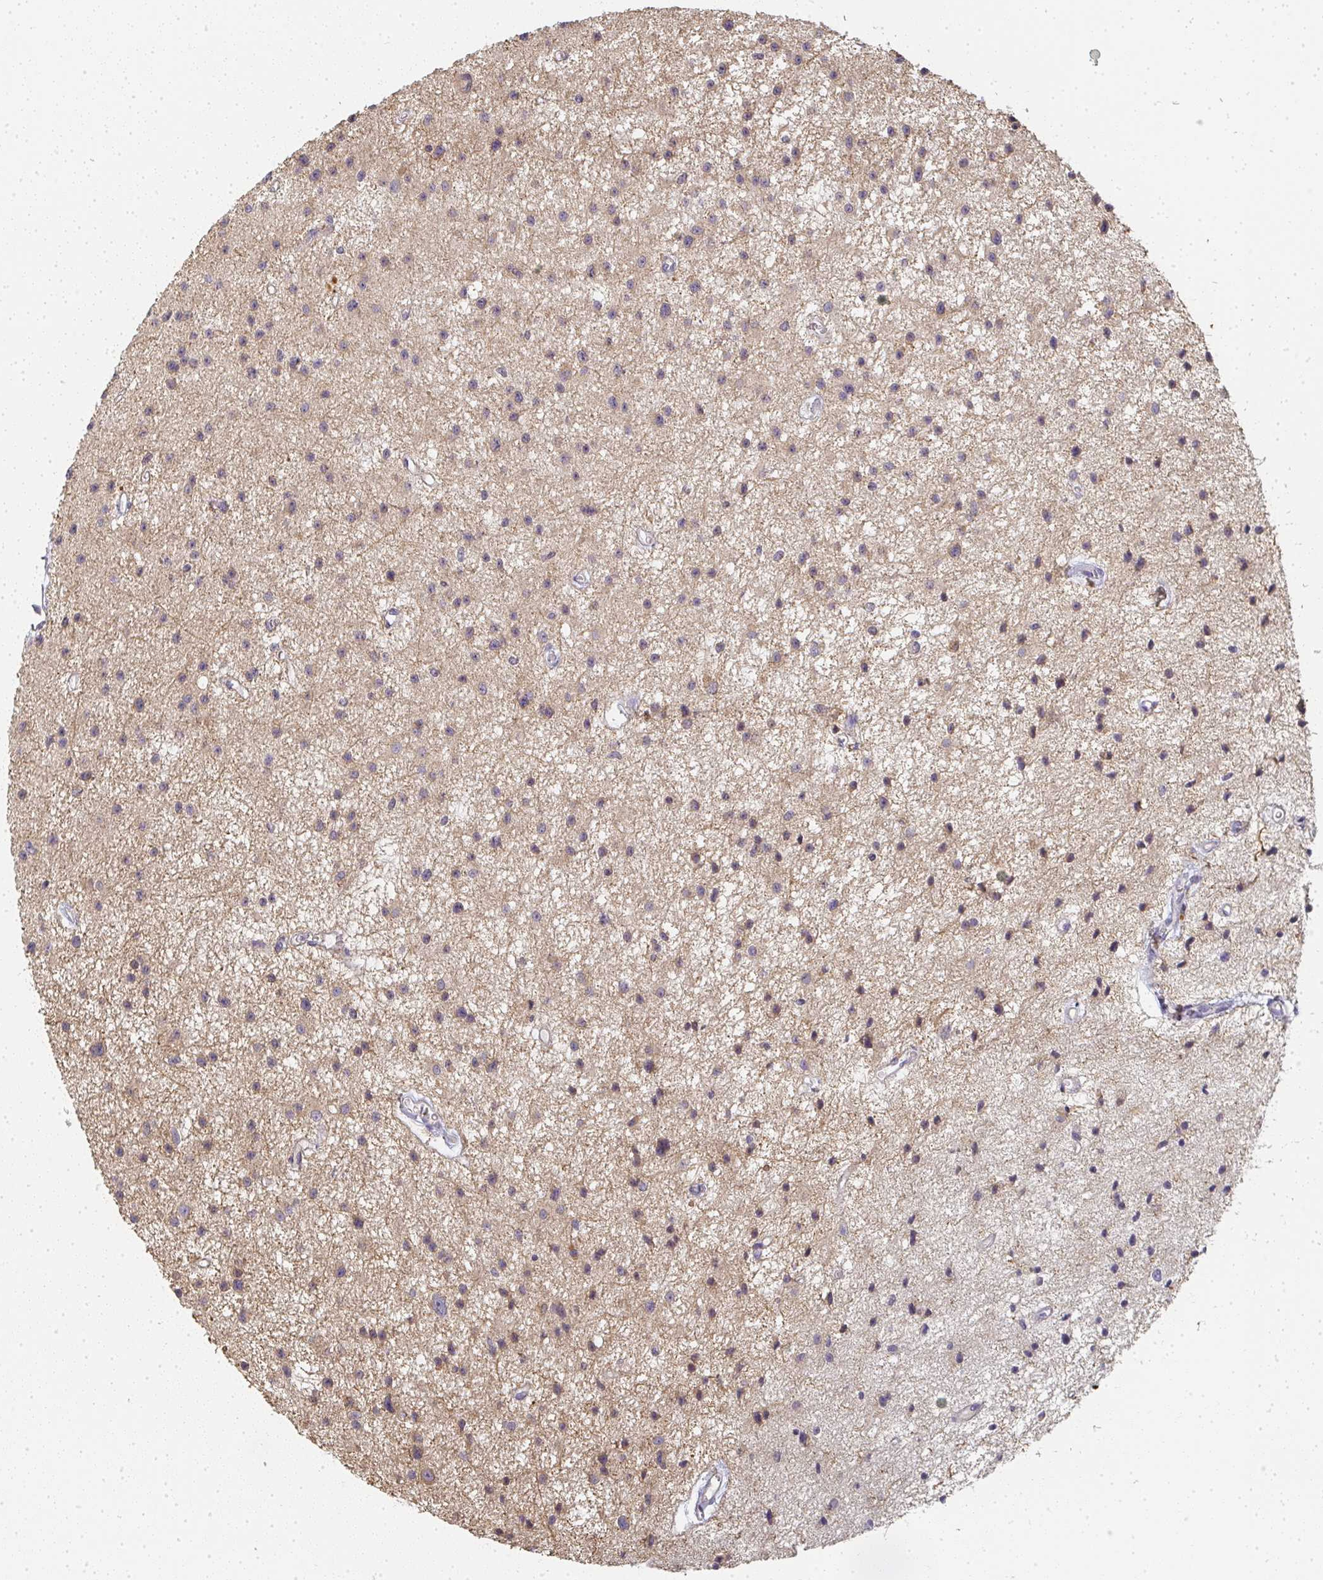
{"staining": {"intensity": "weak", "quantity": "25%-75%", "location": "cytoplasmic/membranous"}, "tissue": "glioma", "cell_type": "Tumor cells", "image_type": "cancer", "snomed": [{"axis": "morphology", "description": "Glioma, malignant, Low grade"}, {"axis": "topography", "description": "Brain"}], "caption": "An IHC histopathology image of tumor tissue is shown. Protein staining in brown highlights weak cytoplasmic/membranous positivity in glioma within tumor cells.", "gene": "SLC35B3", "patient": {"sex": "male", "age": 43}}